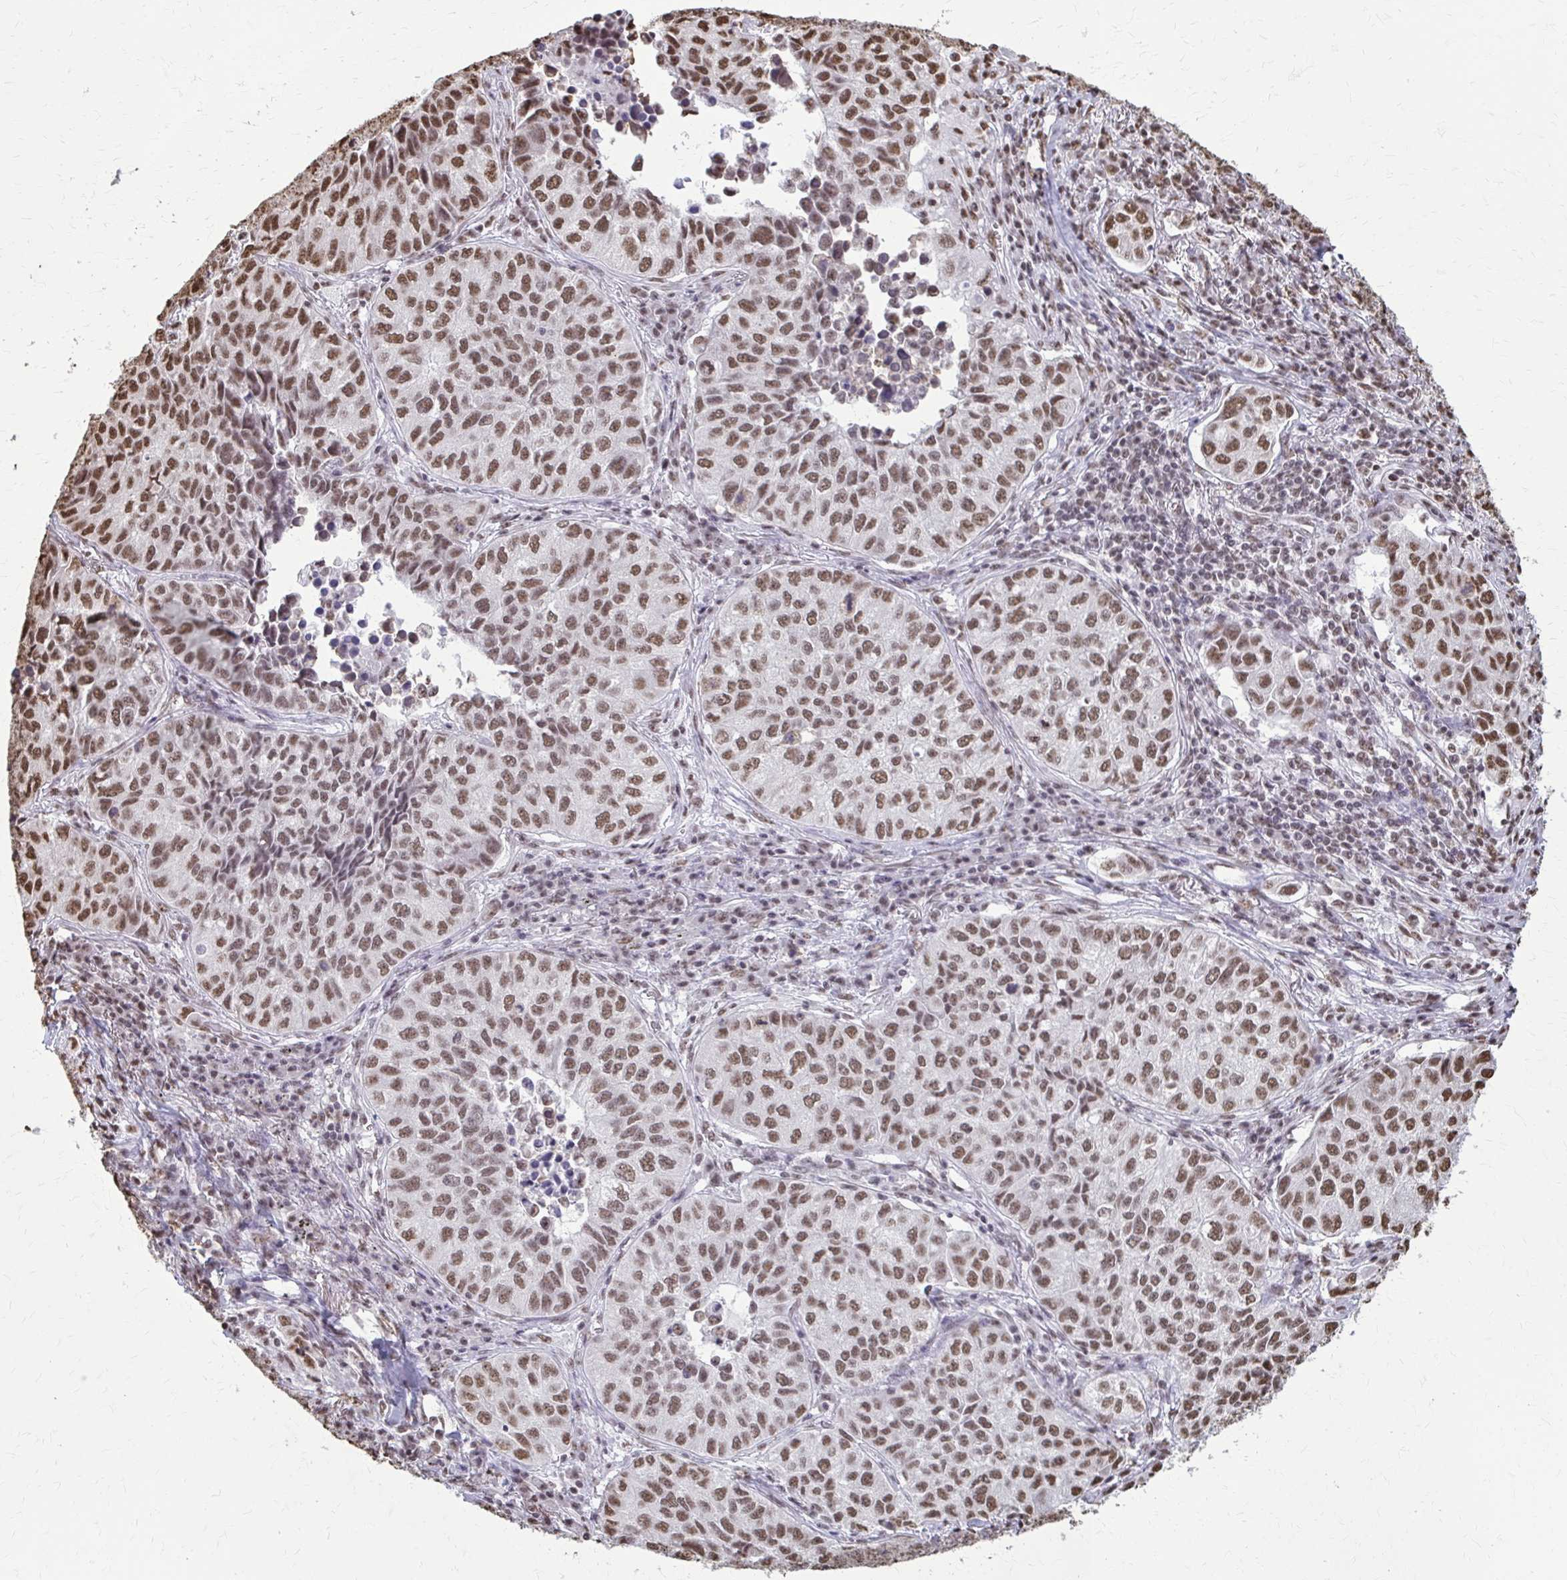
{"staining": {"intensity": "moderate", "quantity": ">75%", "location": "nuclear"}, "tissue": "lung cancer", "cell_type": "Tumor cells", "image_type": "cancer", "snomed": [{"axis": "morphology", "description": "Adenocarcinoma, NOS"}, {"axis": "topography", "description": "Lung"}], "caption": "Moderate nuclear staining for a protein is appreciated in about >75% of tumor cells of lung adenocarcinoma using immunohistochemistry.", "gene": "SNRPA", "patient": {"sex": "female", "age": 50}}